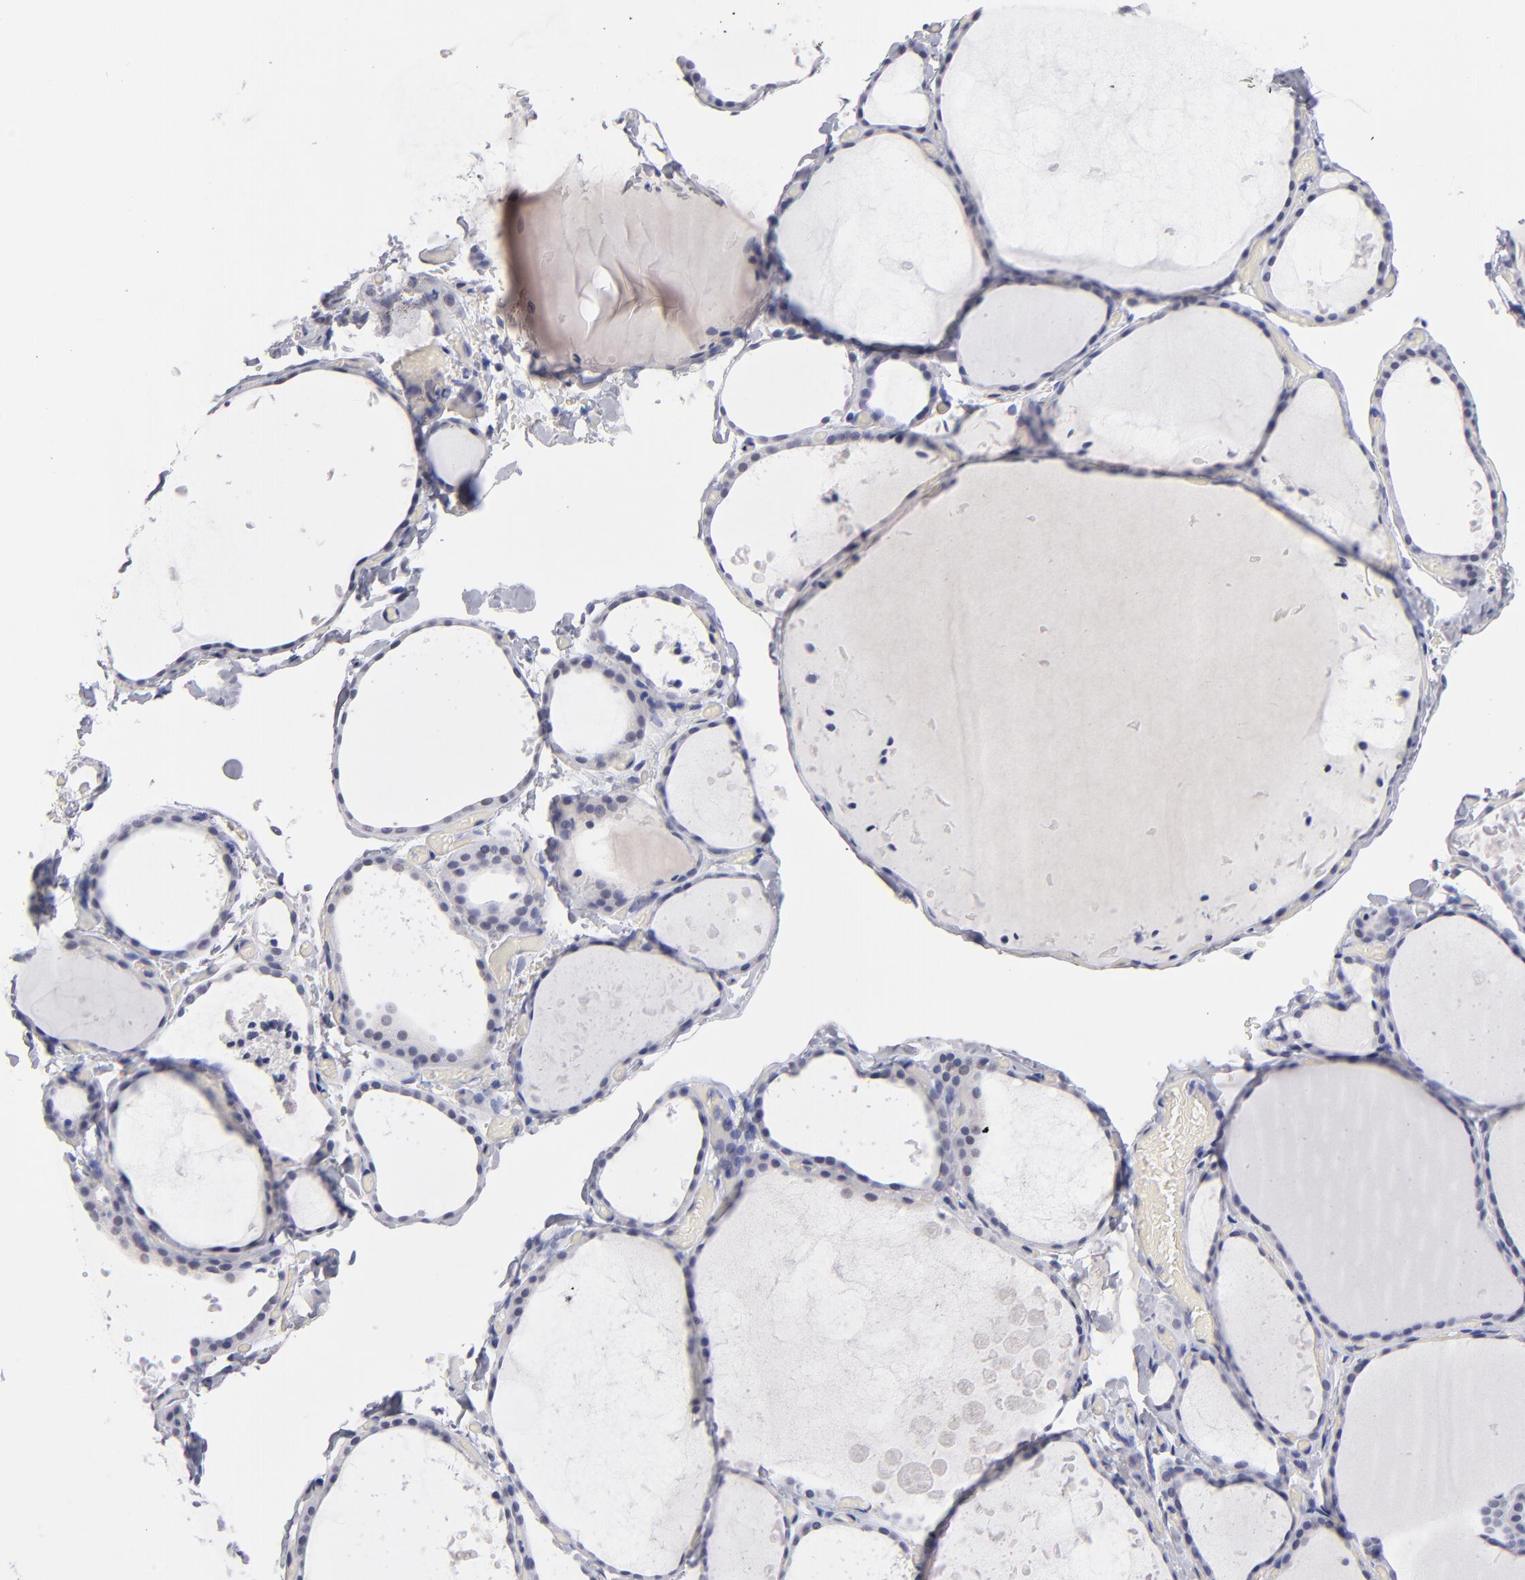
{"staining": {"intensity": "negative", "quantity": "none", "location": "none"}, "tissue": "thyroid gland", "cell_type": "Glandular cells", "image_type": "normal", "snomed": [{"axis": "morphology", "description": "Normal tissue, NOS"}, {"axis": "topography", "description": "Thyroid gland"}], "caption": "IHC histopathology image of unremarkable thyroid gland: human thyroid gland stained with DAB (3,3'-diaminobenzidine) exhibits no significant protein positivity in glandular cells.", "gene": "TEX11", "patient": {"sex": "female", "age": 22}}